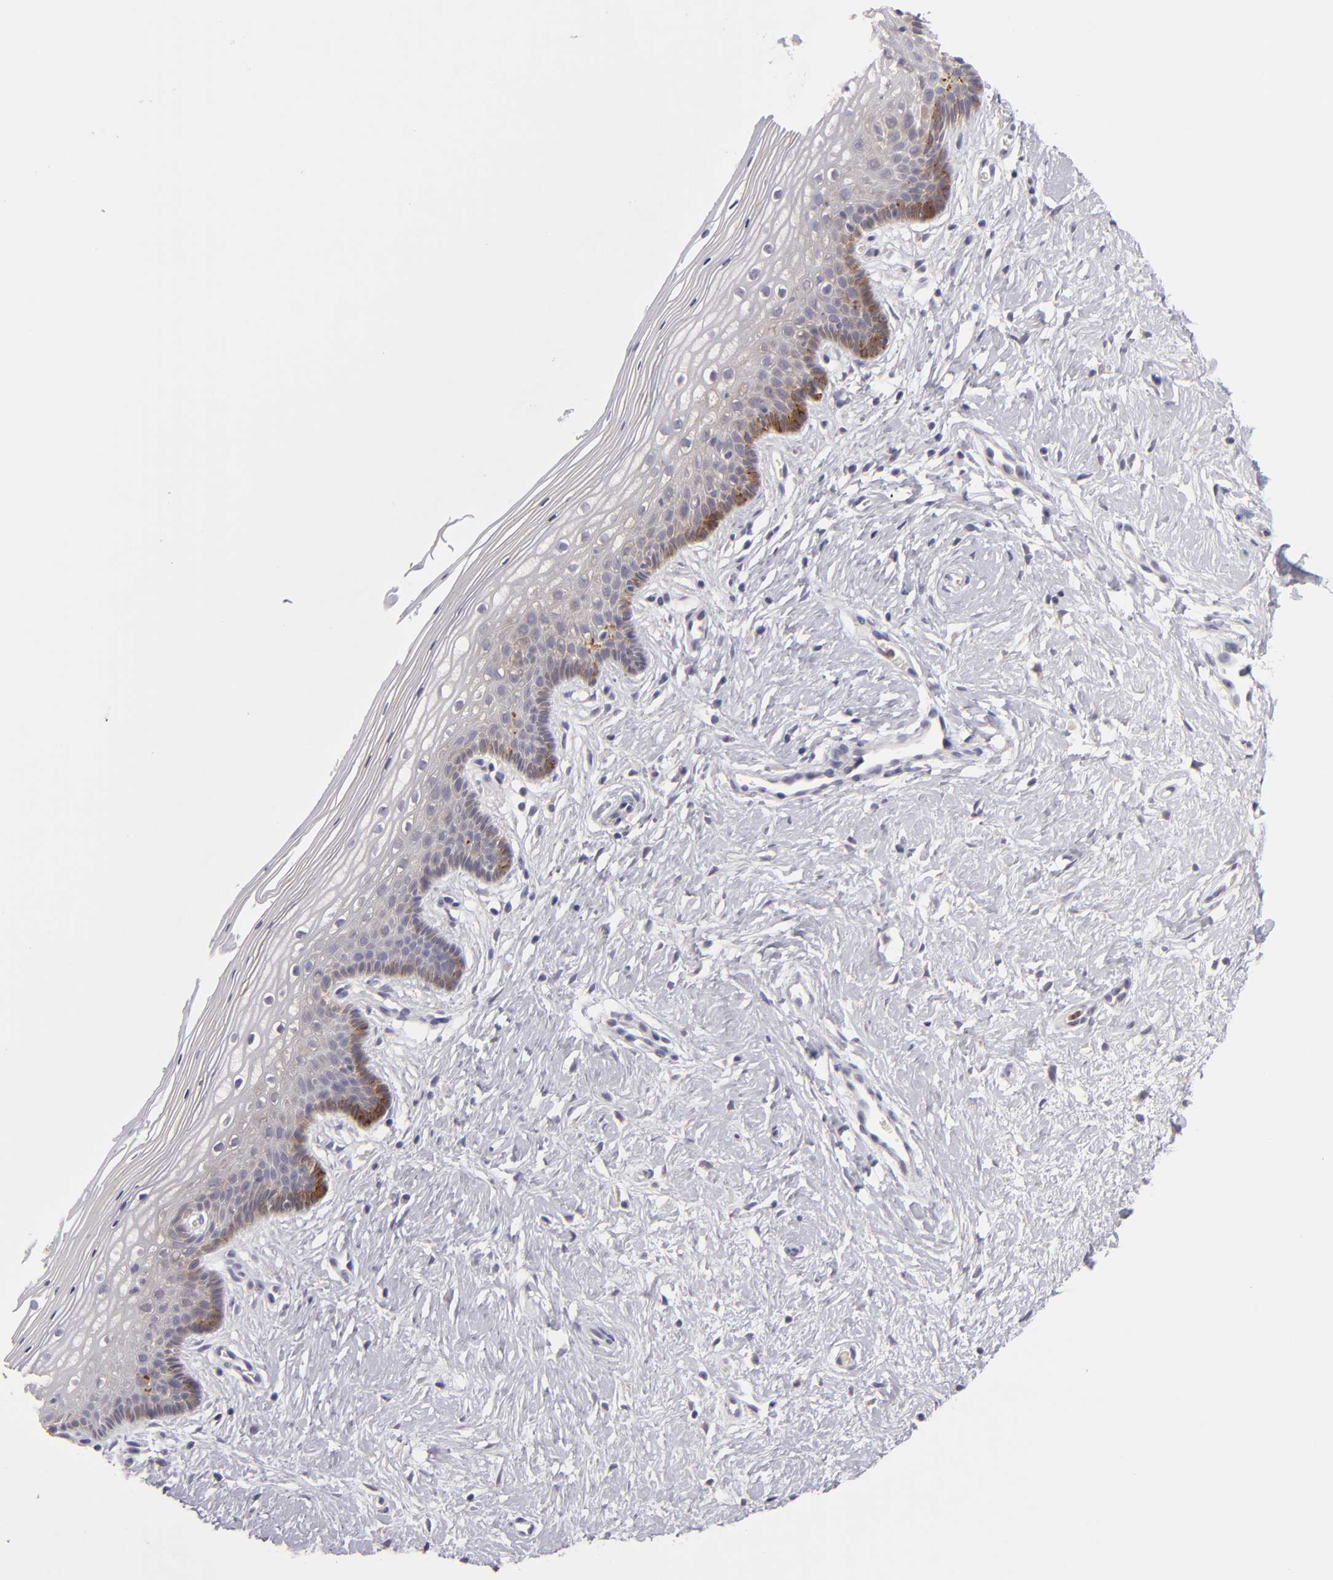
{"staining": {"intensity": "strong", "quantity": "<25%", "location": "cytoplasmic/membranous"}, "tissue": "vagina", "cell_type": "Squamous epithelial cells", "image_type": "normal", "snomed": [{"axis": "morphology", "description": "Normal tissue, NOS"}, {"axis": "topography", "description": "Vagina"}], "caption": "This photomicrograph reveals IHC staining of unremarkable human vagina, with medium strong cytoplasmic/membranous expression in approximately <25% of squamous epithelial cells.", "gene": "MMP10", "patient": {"sex": "female", "age": 46}}